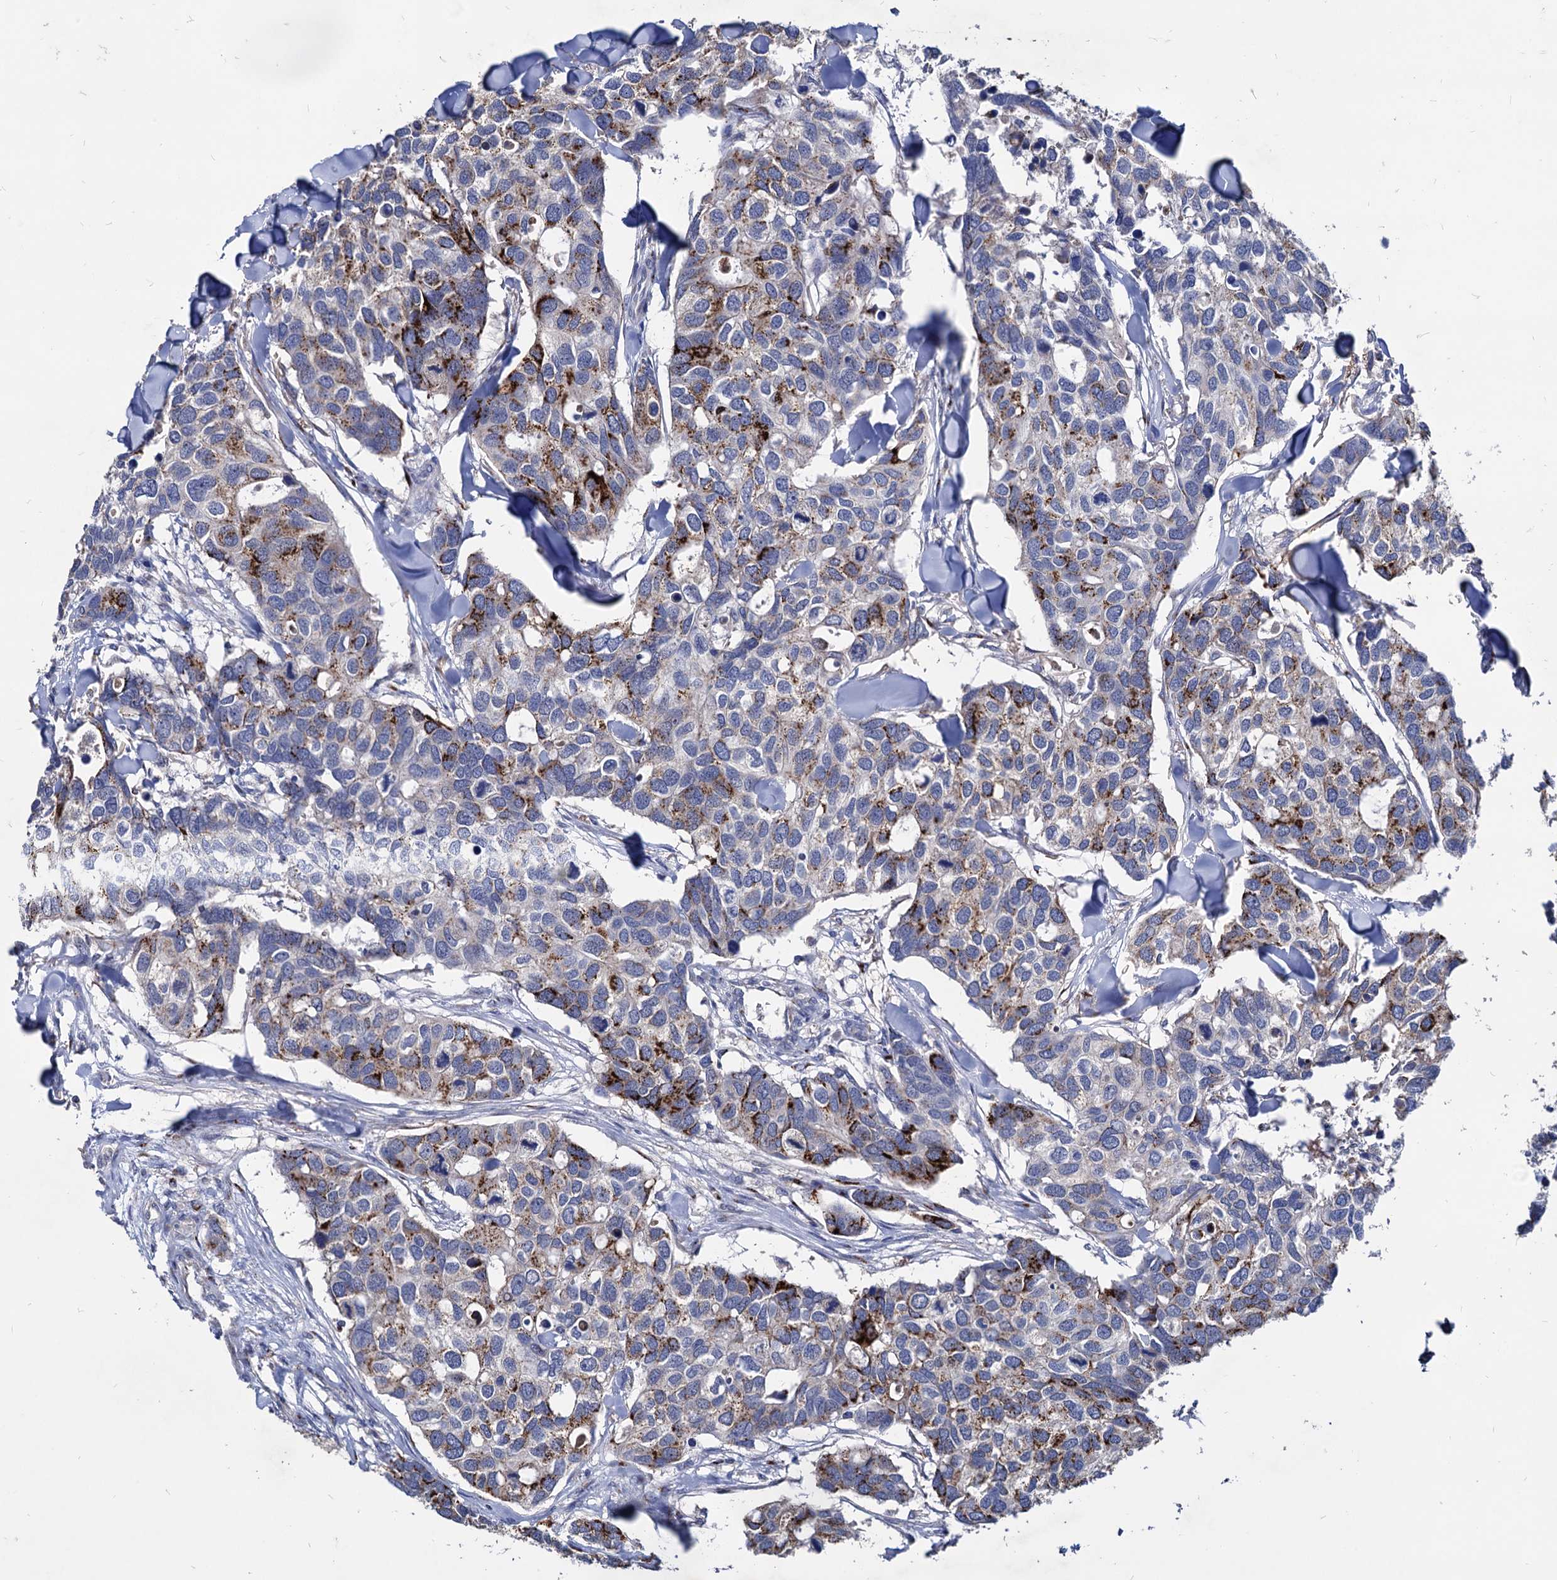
{"staining": {"intensity": "strong", "quantity": "25%-75%", "location": "cytoplasmic/membranous"}, "tissue": "breast cancer", "cell_type": "Tumor cells", "image_type": "cancer", "snomed": [{"axis": "morphology", "description": "Duct carcinoma"}, {"axis": "topography", "description": "Breast"}], "caption": "The image demonstrates staining of breast cancer, revealing strong cytoplasmic/membranous protein staining (brown color) within tumor cells. The staining is performed using DAB brown chromogen to label protein expression. The nuclei are counter-stained blue using hematoxylin.", "gene": "ESD", "patient": {"sex": "female", "age": 83}}